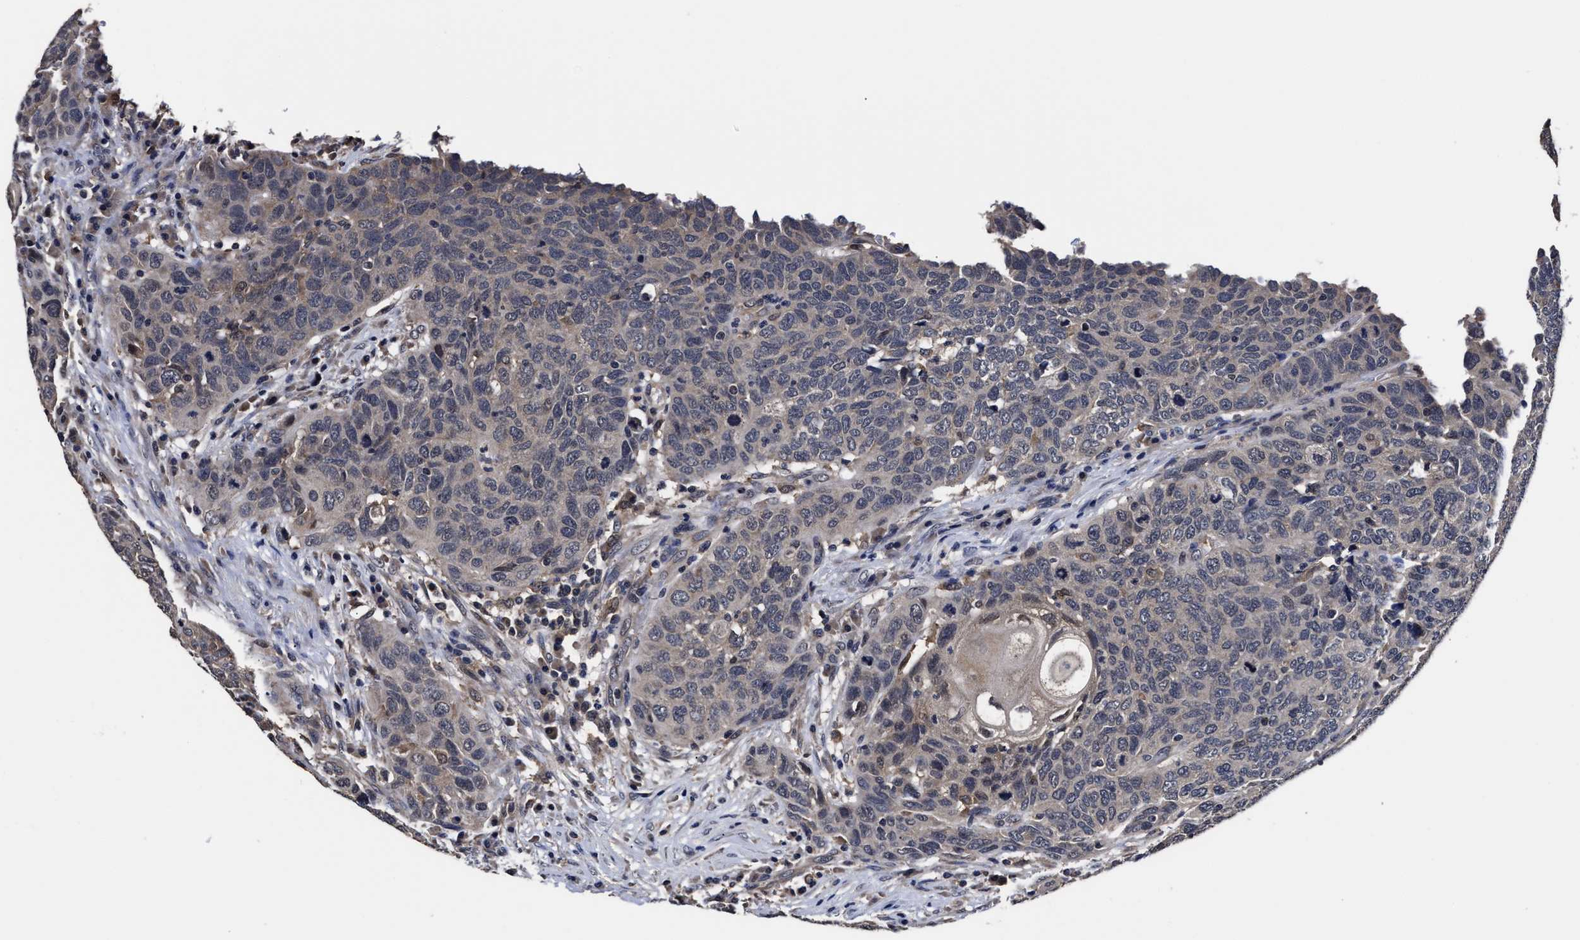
{"staining": {"intensity": "weak", "quantity": "<25%", "location": "cytoplasmic/membranous"}, "tissue": "head and neck cancer", "cell_type": "Tumor cells", "image_type": "cancer", "snomed": [{"axis": "morphology", "description": "Squamous cell carcinoma, NOS"}, {"axis": "topography", "description": "Head-Neck"}], "caption": "Tumor cells show no significant positivity in head and neck squamous cell carcinoma.", "gene": "SOCS5", "patient": {"sex": "male", "age": 66}}